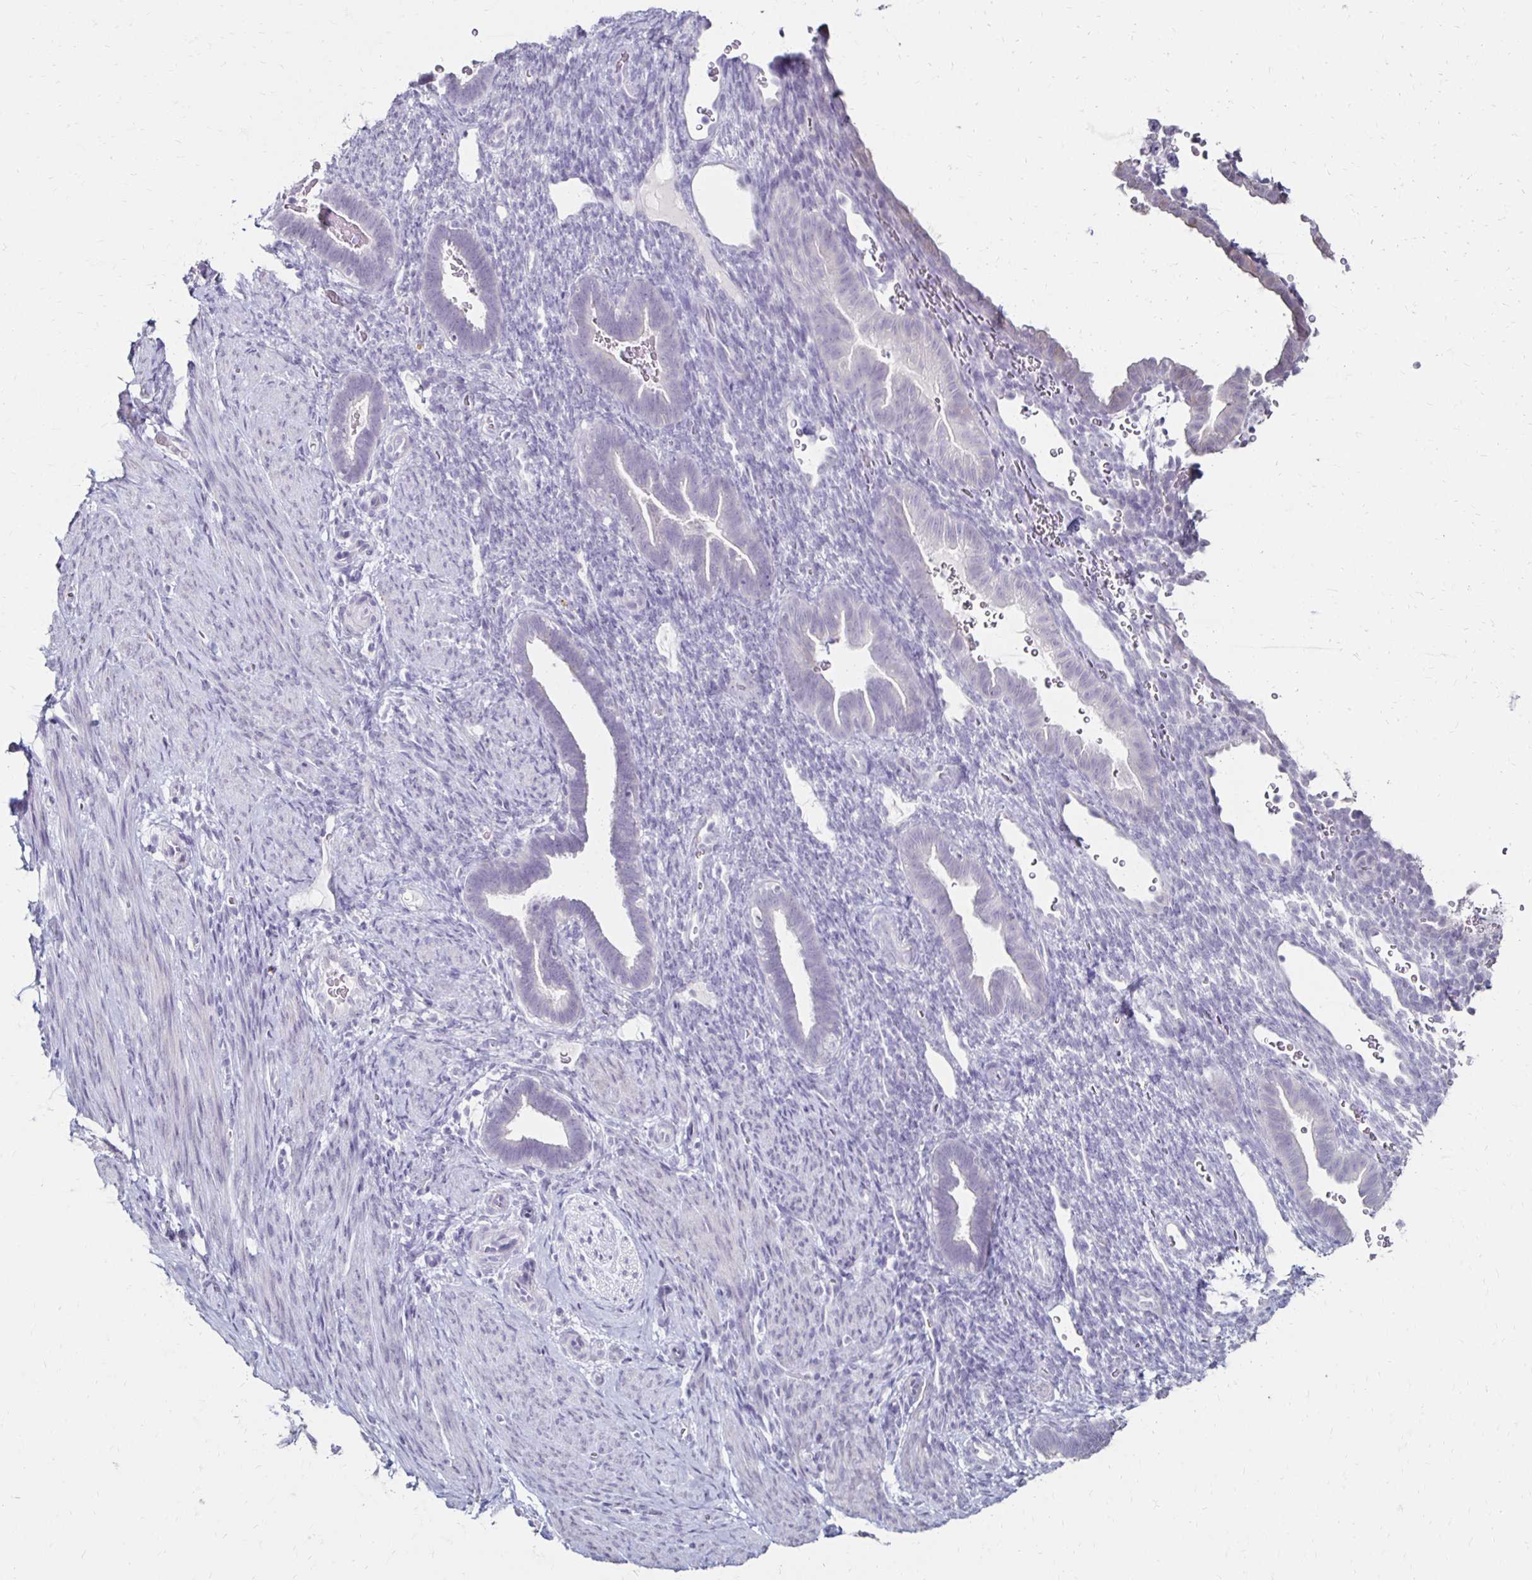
{"staining": {"intensity": "negative", "quantity": "none", "location": "none"}, "tissue": "endometrium", "cell_type": "Cells in endometrial stroma", "image_type": "normal", "snomed": [{"axis": "morphology", "description": "Normal tissue, NOS"}, {"axis": "topography", "description": "Endometrium"}], "caption": "DAB immunohistochemical staining of normal endometrium displays no significant expression in cells in endometrial stroma.", "gene": "TOMM34", "patient": {"sex": "female", "age": 34}}